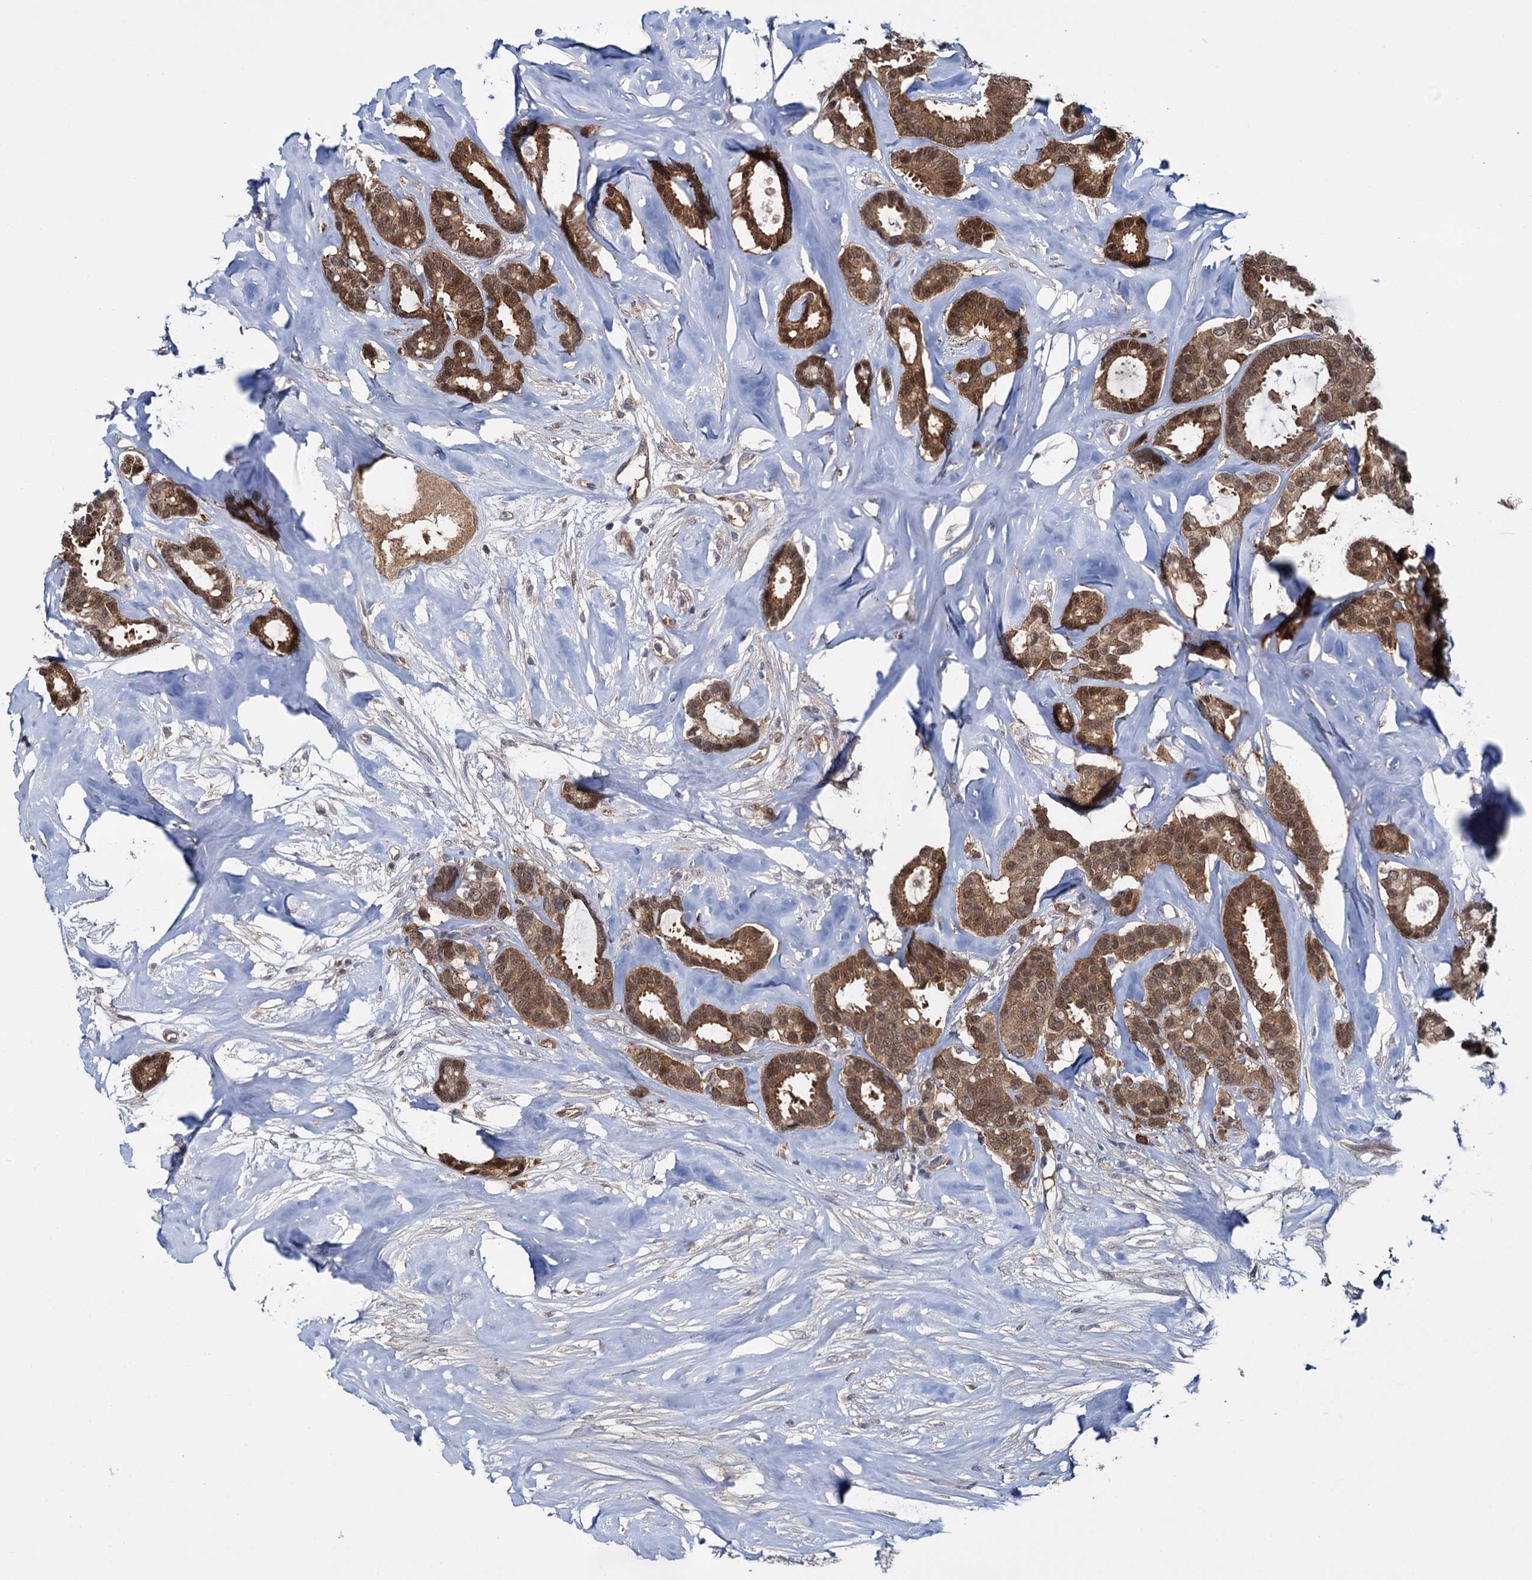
{"staining": {"intensity": "moderate", "quantity": ">75%", "location": "cytoplasmic/membranous,nuclear"}, "tissue": "breast cancer", "cell_type": "Tumor cells", "image_type": "cancer", "snomed": [{"axis": "morphology", "description": "Duct carcinoma"}, {"axis": "topography", "description": "Breast"}], "caption": "Immunohistochemistry staining of breast cancer (intraductal carcinoma), which shows medium levels of moderate cytoplasmic/membranous and nuclear positivity in about >75% of tumor cells indicating moderate cytoplasmic/membranous and nuclear protein staining. The staining was performed using DAB (3,3'-diaminobenzidine) (brown) for protein detection and nuclei were counterstained in hematoxylin (blue).", "gene": "GLO1", "patient": {"sex": "female", "age": 87}}